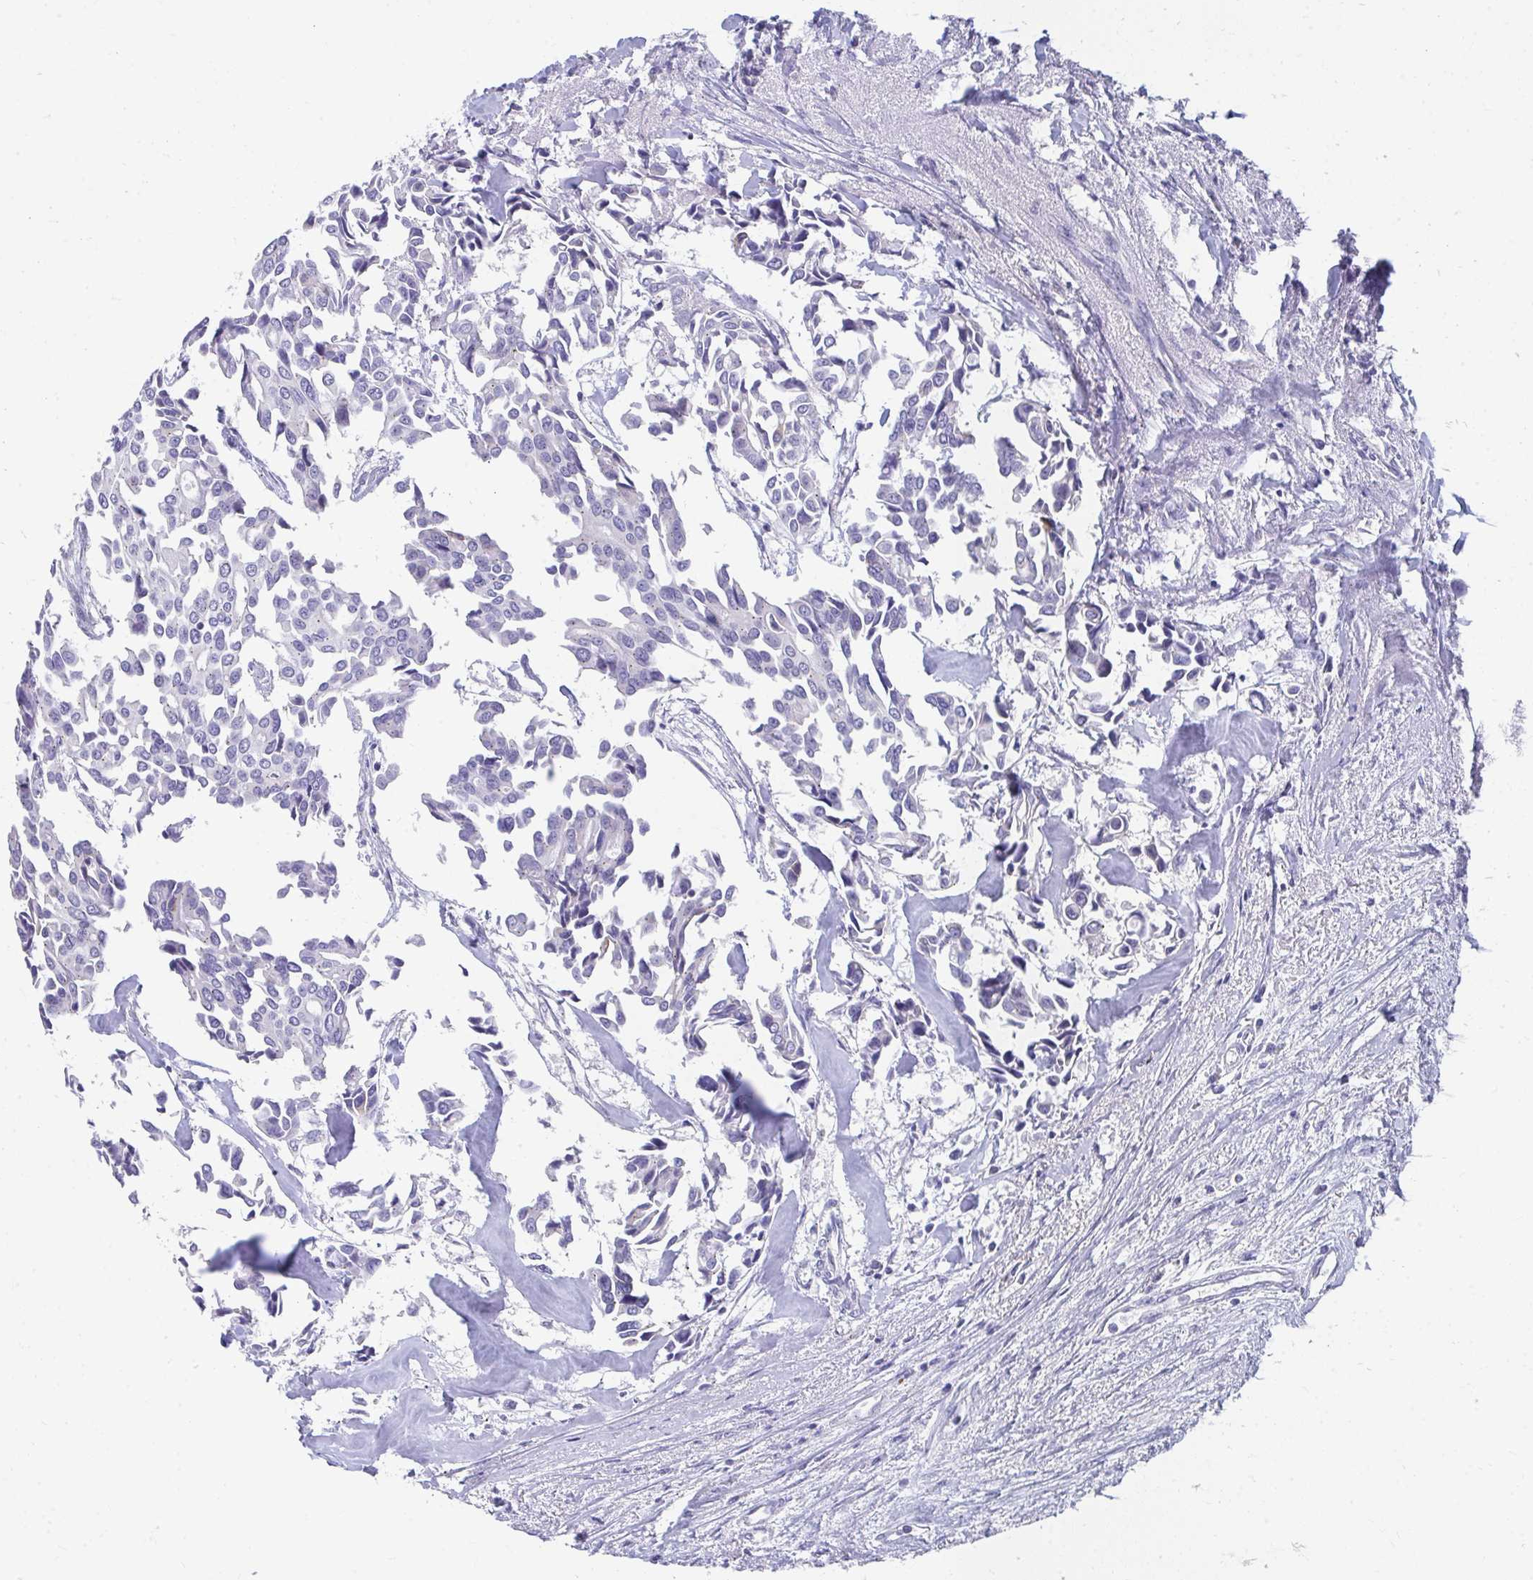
{"staining": {"intensity": "negative", "quantity": "none", "location": "none"}, "tissue": "breast cancer", "cell_type": "Tumor cells", "image_type": "cancer", "snomed": [{"axis": "morphology", "description": "Duct carcinoma"}, {"axis": "topography", "description": "Breast"}], "caption": "An IHC image of intraductal carcinoma (breast) is shown. There is no staining in tumor cells of intraductal carcinoma (breast).", "gene": "TMPRSS2", "patient": {"sex": "female", "age": 54}}